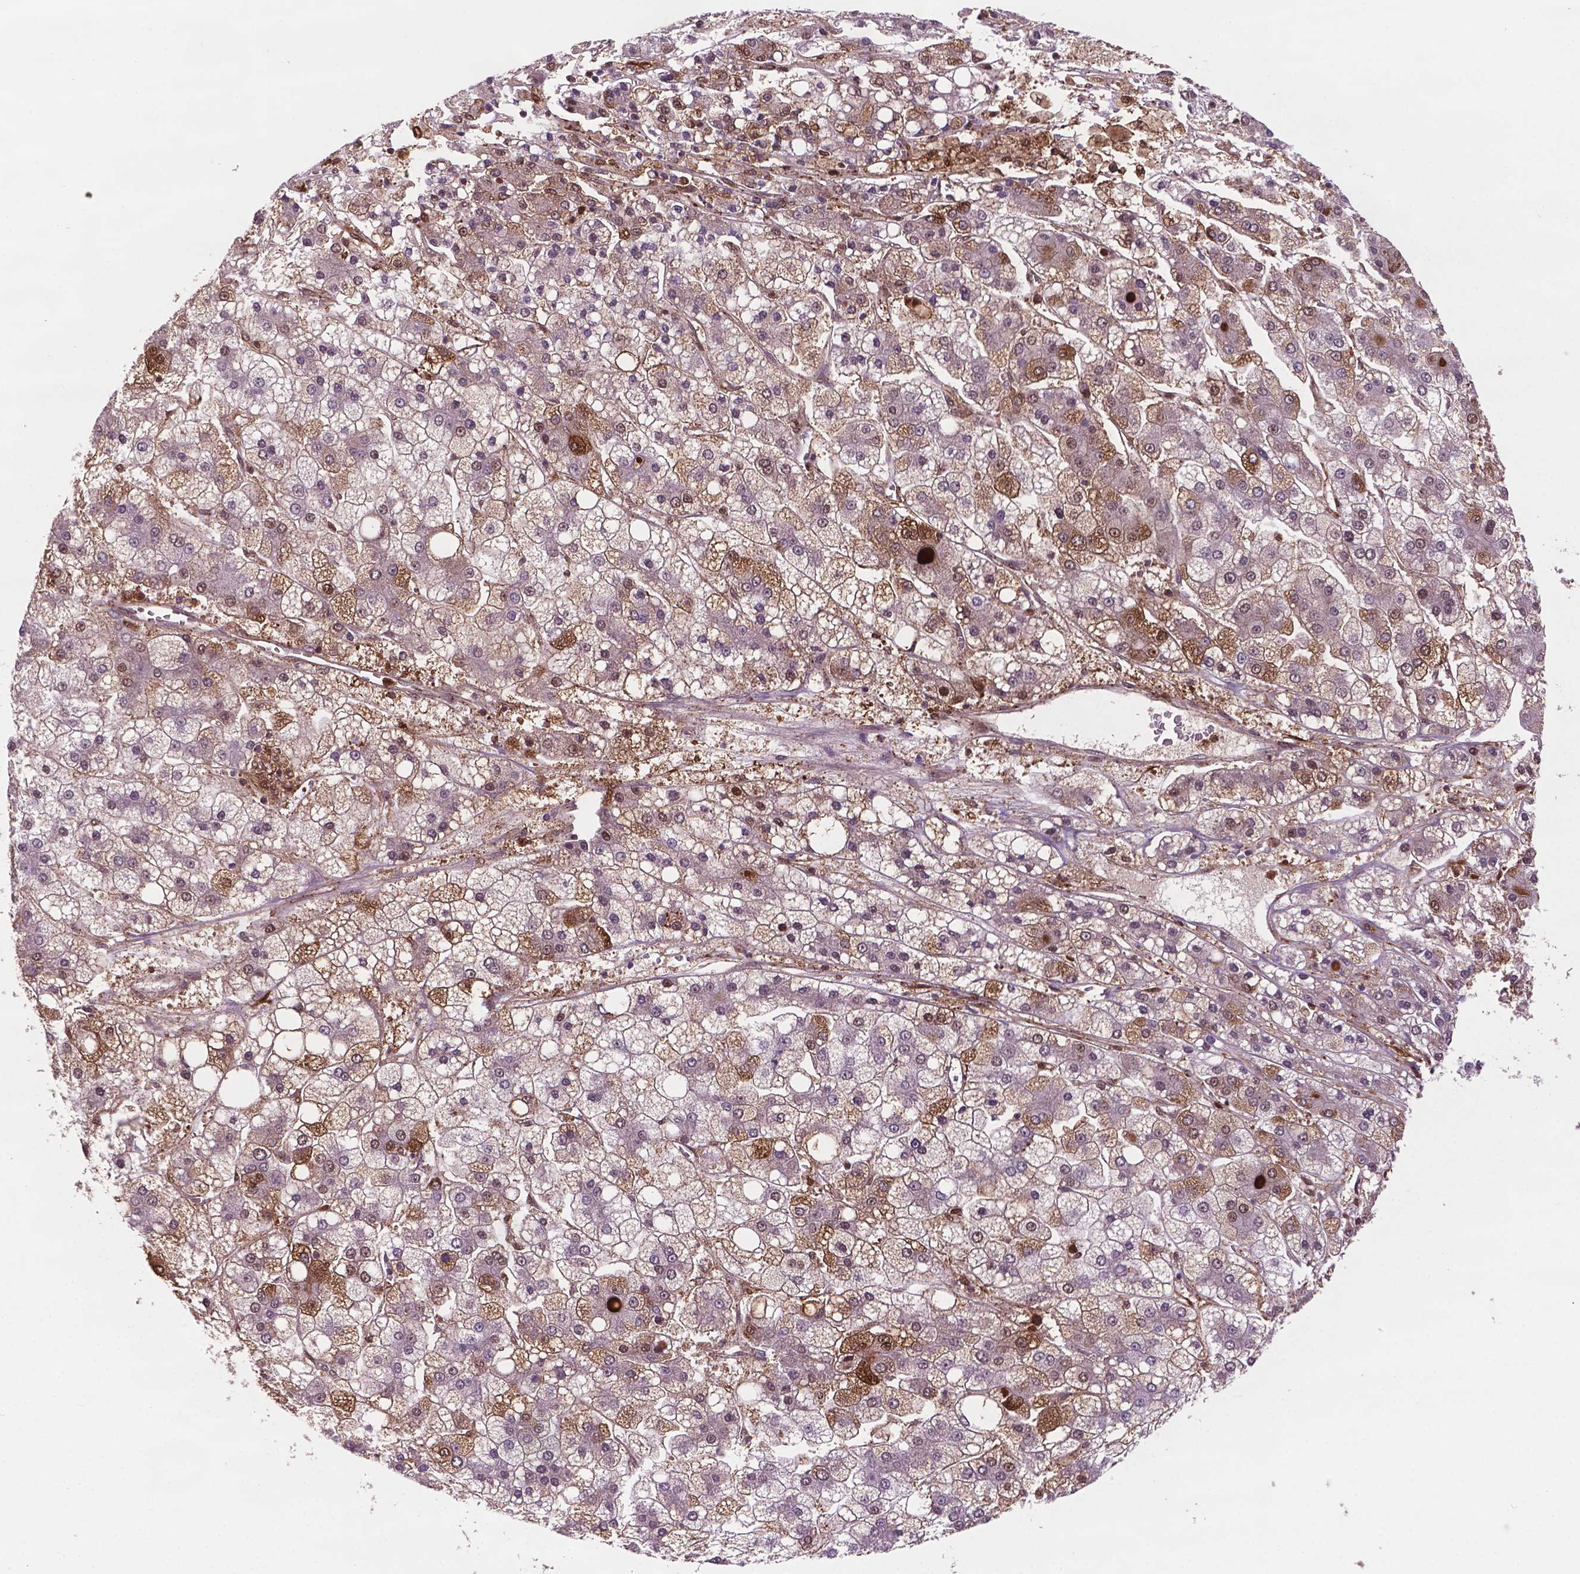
{"staining": {"intensity": "weak", "quantity": "25%-75%", "location": "cytoplasmic/membranous,nuclear"}, "tissue": "liver cancer", "cell_type": "Tumor cells", "image_type": "cancer", "snomed": [{"axis": "morphology", "description": "Carcinoma, Hepatocellular, NOS"}, {"axis": "topography", "description": "Liver"}], "caption": "Immunohistochemical staining of human liver hepatocellular carcinoma demonstrates weak cytoplasmic/membranous and nuclear protein staining in about 25%-75% of tumor cells.", "gene": "PLIN3", "patient": {"sex": "male", "age": 73}}